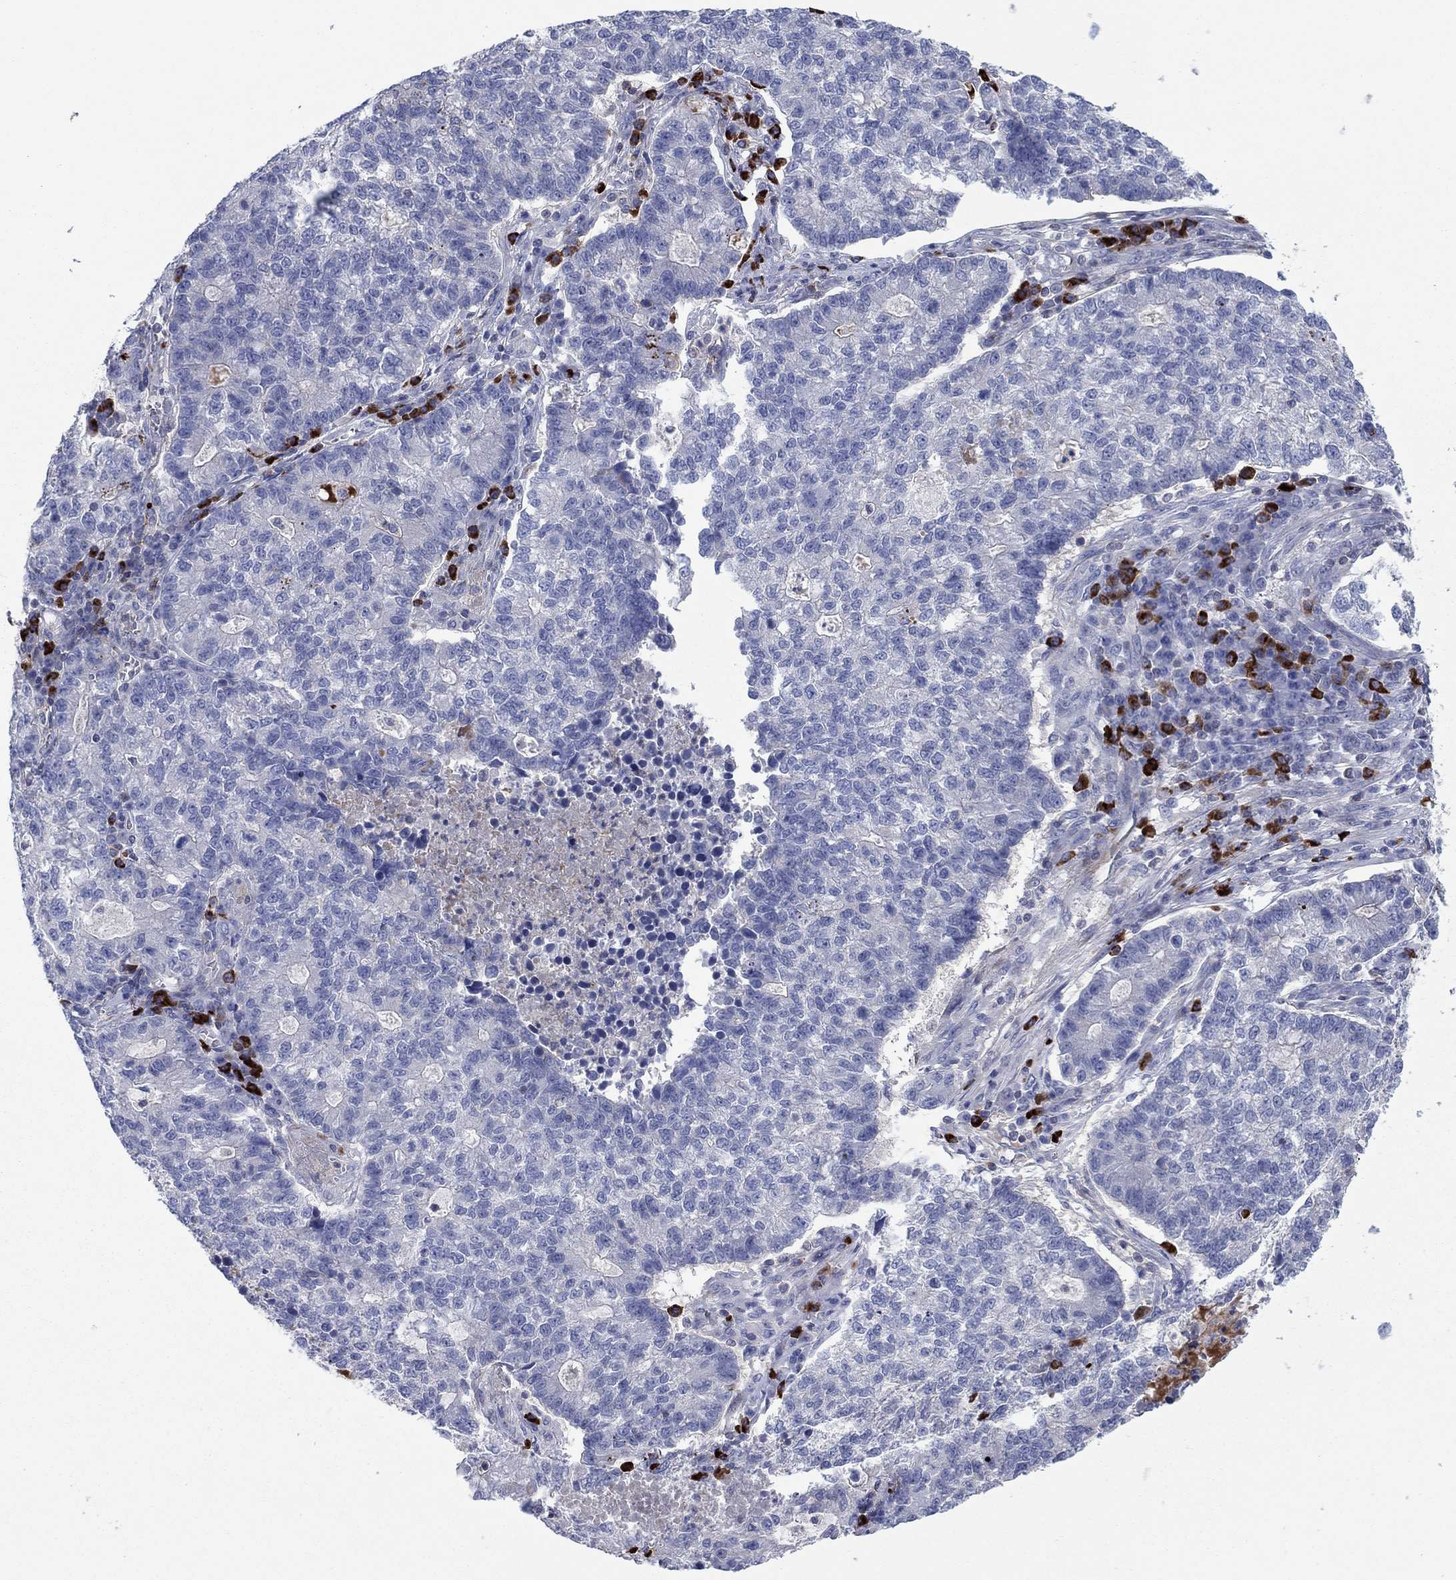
{"staining": {"intensity": "negative", "quantity": "none", "location": "none"}, "tissue": "lung cancer", "cell_type": "Tumor cells", "image_type": "cancer", "snomed": [{"axis": "morphology", "description": "Adenocarcinoma, NOS"}, {"axis": "topography", "description": "Lung"}], "caption": "A high-resolution histopathology image shows IHC staining of lung cancer (adenocarcinoma), which exhibits no significant positivity in tumor cells. Brightfield microscopy of immunohistochemistry (IHC) stained with DAB (3,3'-diaminobenzidine) (brown) and hematoxylin (blue), captured at high magnification.", "gene": "PVR", "patient": {"sex": "male", "age": 57}}